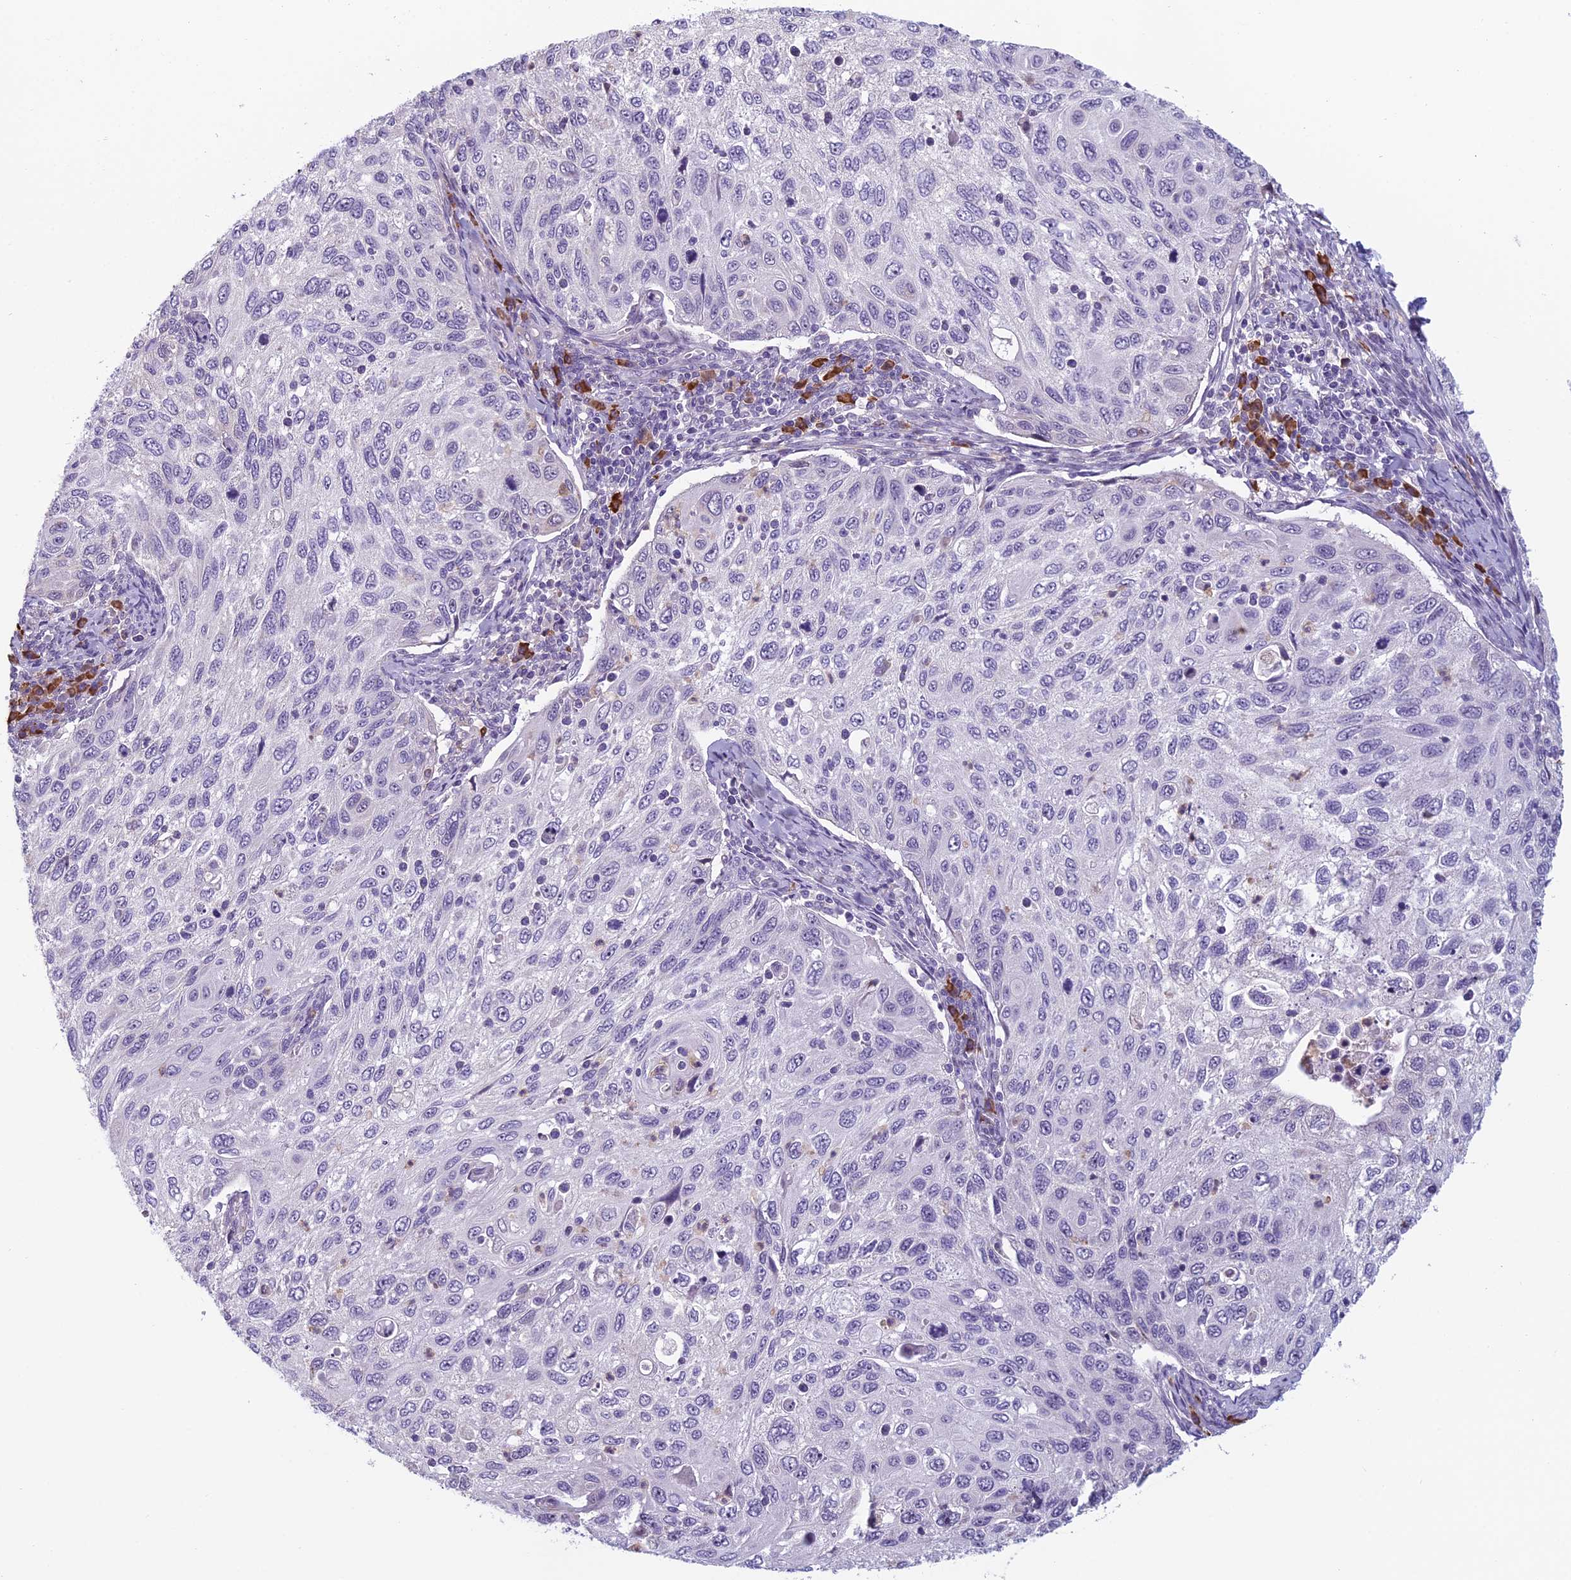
{"staining": {"intensity": "negative", "quantity": "none", "location": "none"}, "tissue": "cervical cancer", "cell_type": "Tumor cells", "image_type": "cancer", "snomed": [{"axis": "morphology", "description": "Squamous cell carcinoma, NOS"}, {"axis": "topography", "description": "Cervix"}], "caption": "A histopathology image of human cervical cancer is negative for staining in tumor cells. (DAB (3,3'-diaminobenzidine) immunohistochemistry (IHC) visualized using brightfield microscopy, high magnification).", "gene": "NOC2L", "patient": {"sex": "female", "age": 70}}